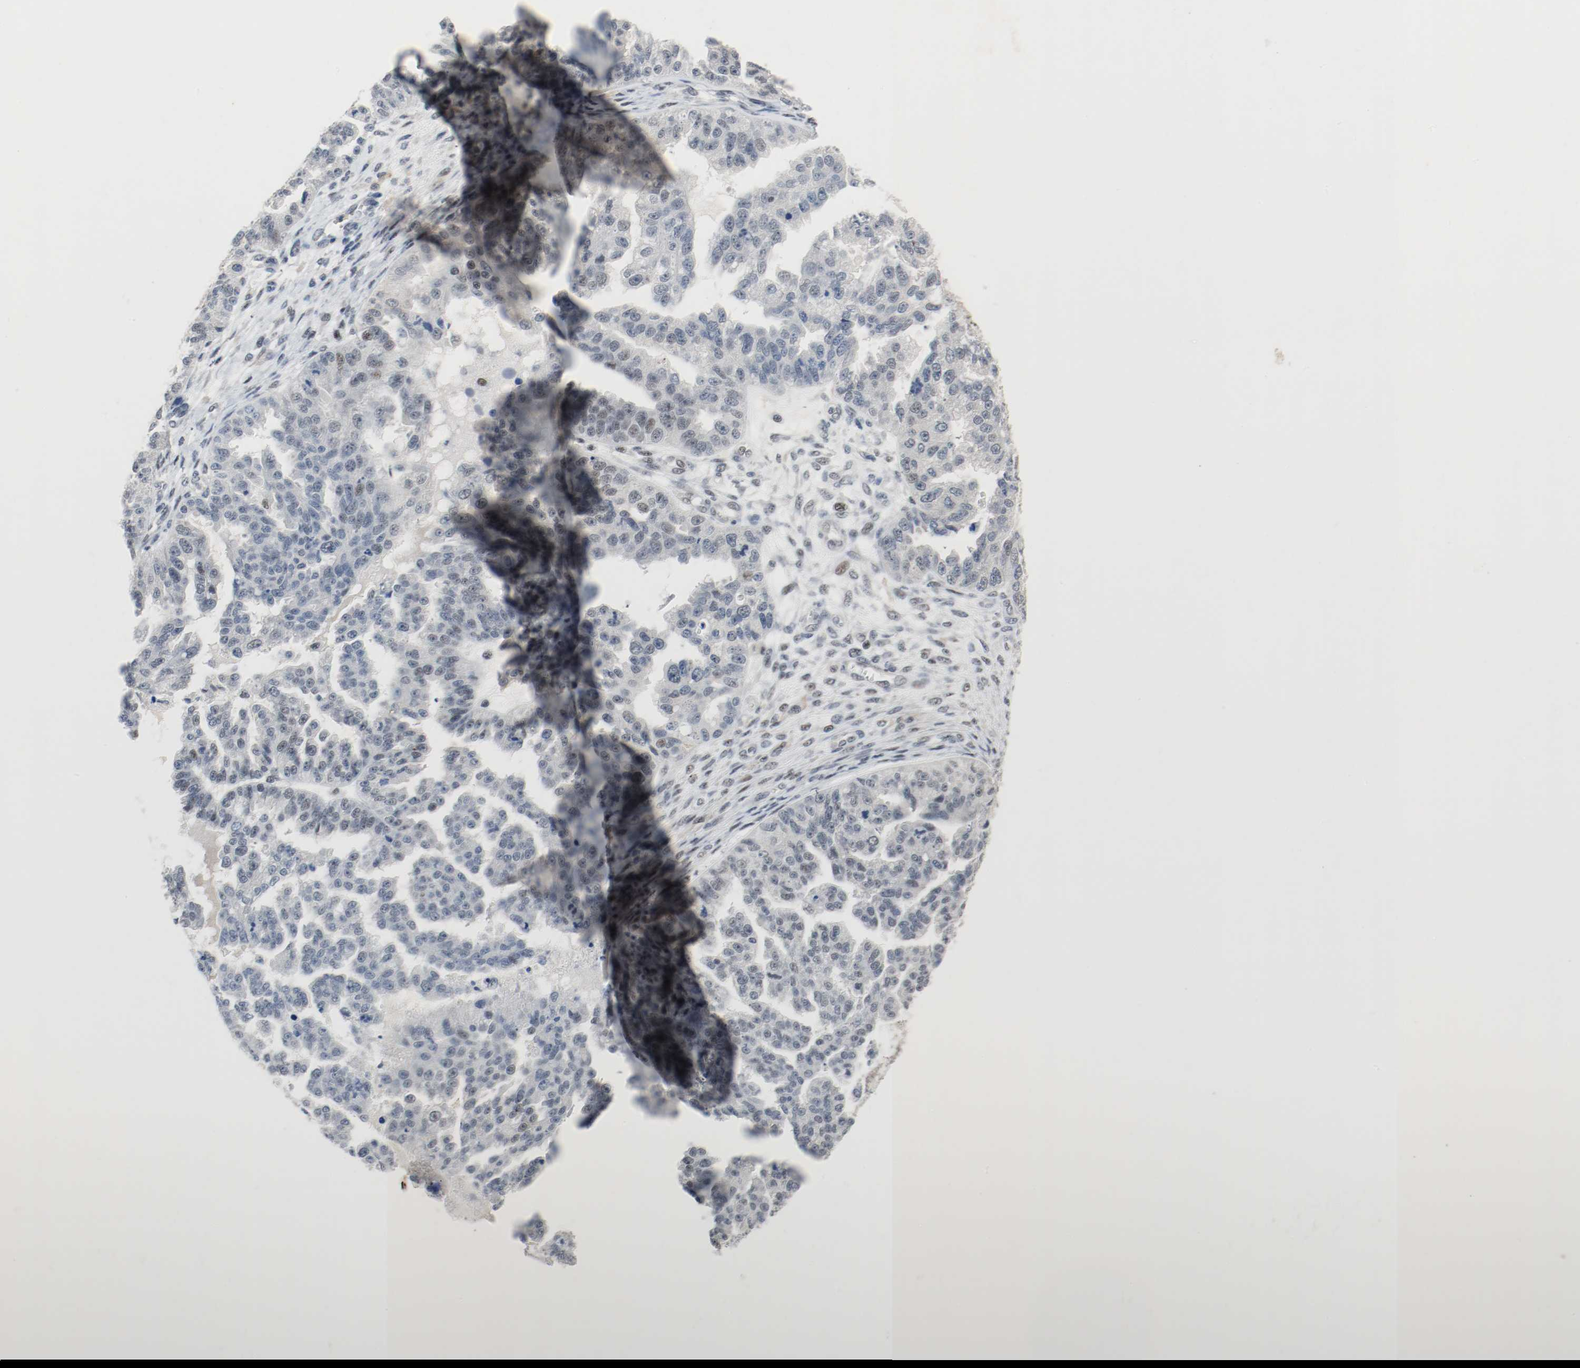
{"staining": {"intensity": "weak", "quantity": "<25%", "location": "nuclear"}, "tissue": "ovarian cancer", "cell_type": "Tumor cells", "image_type": "cancer", "snomed": [{"axis": "morphology", "description": "Cystadenocarcinoma, serous, NOS"}, {"axis": "topography", "description": "Ovary"}], "caption": "IHC of human ovarian cancer (serous cystadenocarcinoma) demonstrates no expression in tumor cells.", "gene": "ASH1L", "patient": {"sex": "female", "age": 58}}